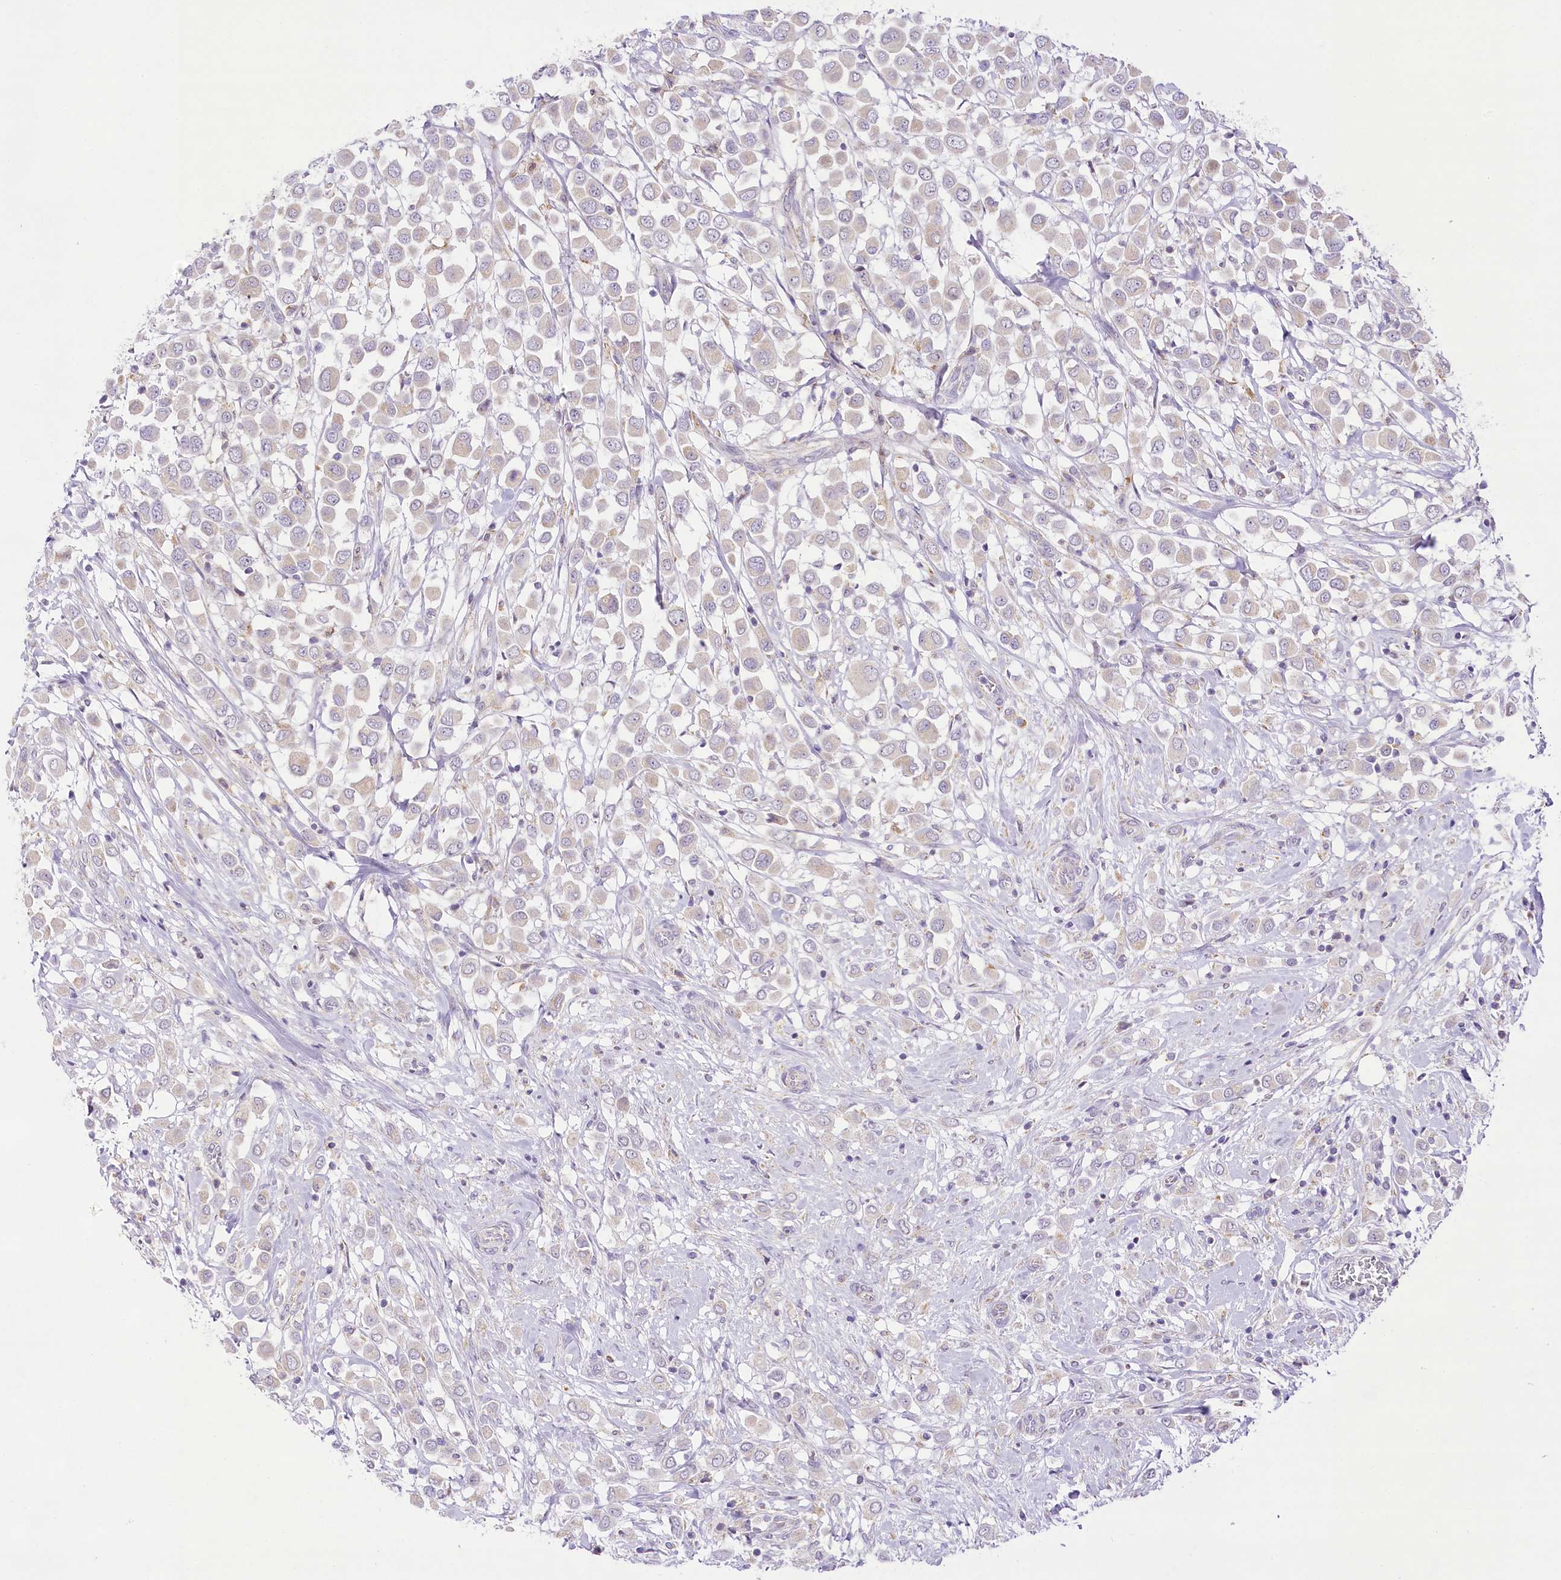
{"staining": {"intensity": "negative", "quantity": "none", "location": "none"}, "tissue": "breast cancer", "cell_type": "Tumor cells", "image_type": "cancer", "snomed": [{"axis": "morphology", "description": "Duct carcinoma"}, {"axis": "topography", "description": "Breast"}], "caption": "High power microscopy photomicrograph of an IHC photomicrograph of breast intraductal carcinoma, revealing no significant expression in tumor cells. (Stains: DAB (3,3'-diaminobenzidine) IHC with hematoxylin counter stain, Microscopy: brightfield microscopy at high magnification).", "gene": "CCDC30", "patient": {"sex": "female", "age": 61}}